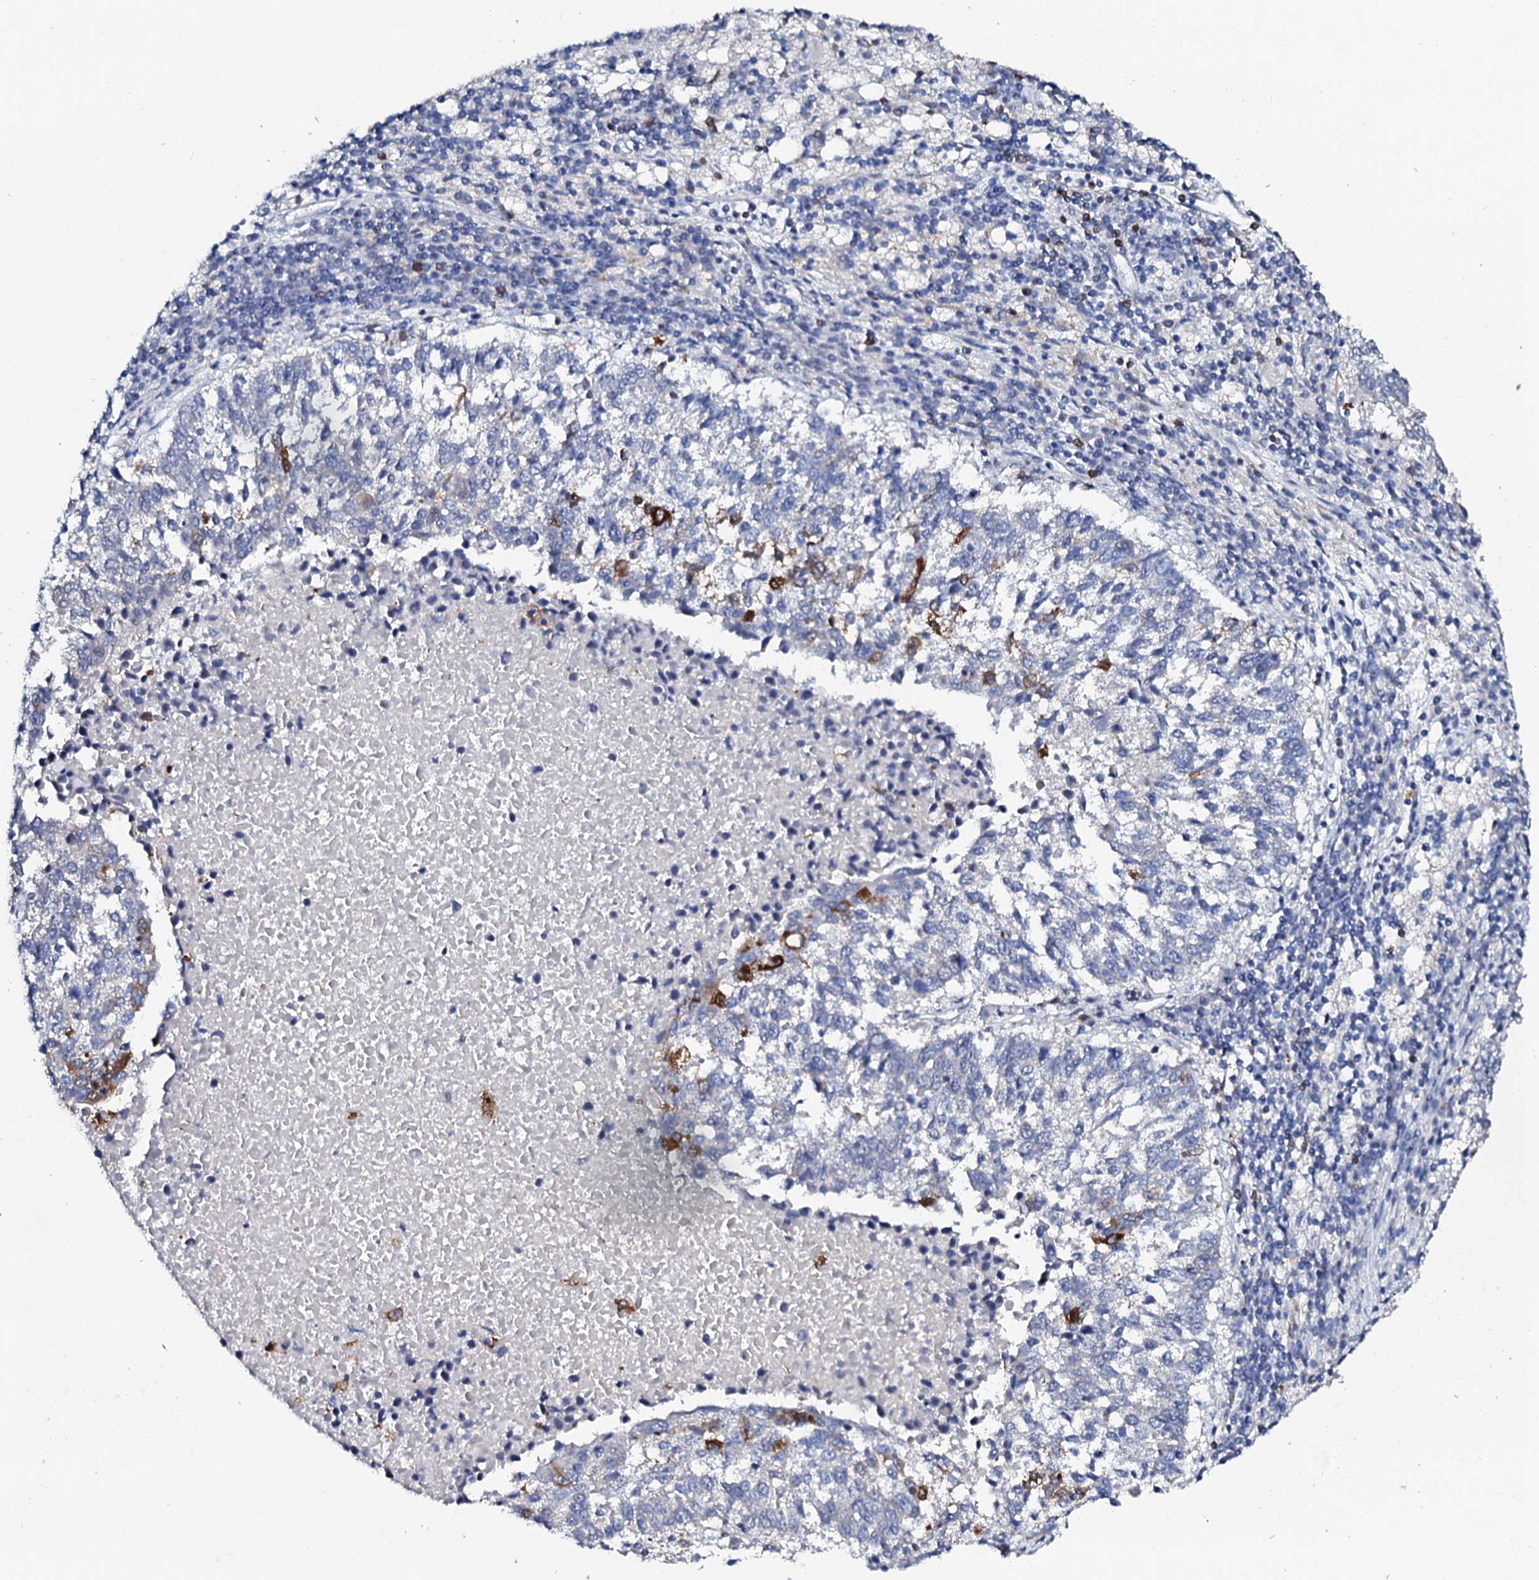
{"staining": {"intensity": "moderate", "quantity": "<25%", "location": "cytoplasmic/membranous"}, "tissue": "lung cancer", "cell_type": "Tumor cells", "image_type": "cancer", "snomed": [{"axis": "morphology", "description": "Squamous cell carcinoma, NOS"}, {"axis": "topography", "description": "Lung"}], "caption": "Approximately <25% of tumor cells in lung squamous cell carcinoma exhibit moderate cytoplasmic/membranous protein positivity as visualized by brown immunohistochemical staining.", "gene": "GLB1L3", "patient": {"sex": "male", "age": 73}}